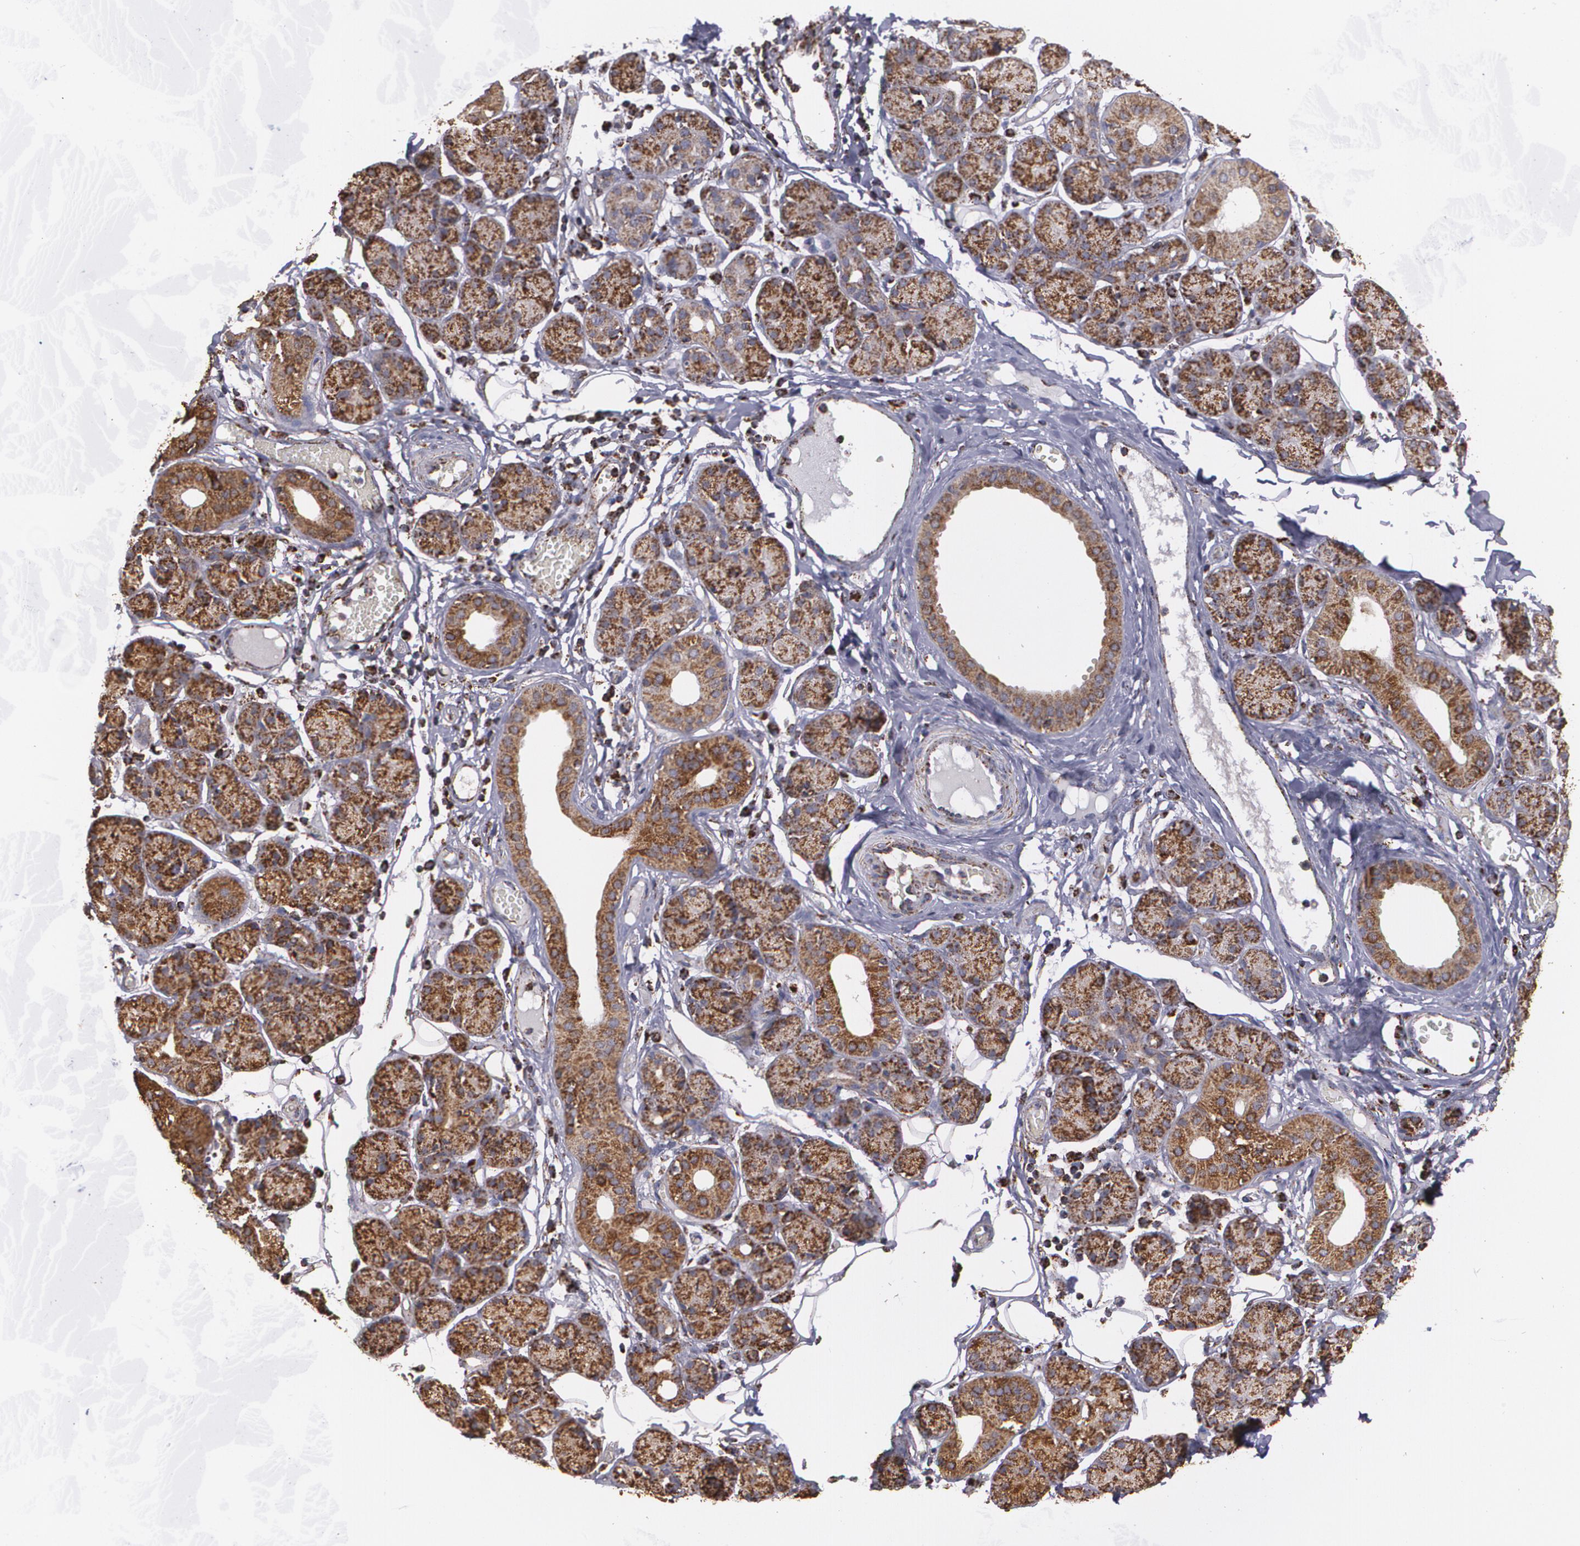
{"staining": {"intensity": "moderate", "quantity": ">75%", "location": "cytoplasmic/membranous"}, "tissue": "salivary gland", "cell_type": "Glandular cells", "image_type": "normal", "snomed": [{"axis": "morphology", "description": "Normal tissue, NOS"}, {"axis": "topography", "description": "Salivary gland"}], "caption": "Salivary gland was stained to show a protein in brown. There is medium levels of moderate cytoplasmic/membranous positivity in about >75% of glandular cells.", "gene": "HSPD1", "patient": {"sex": "male", "age": 54}}